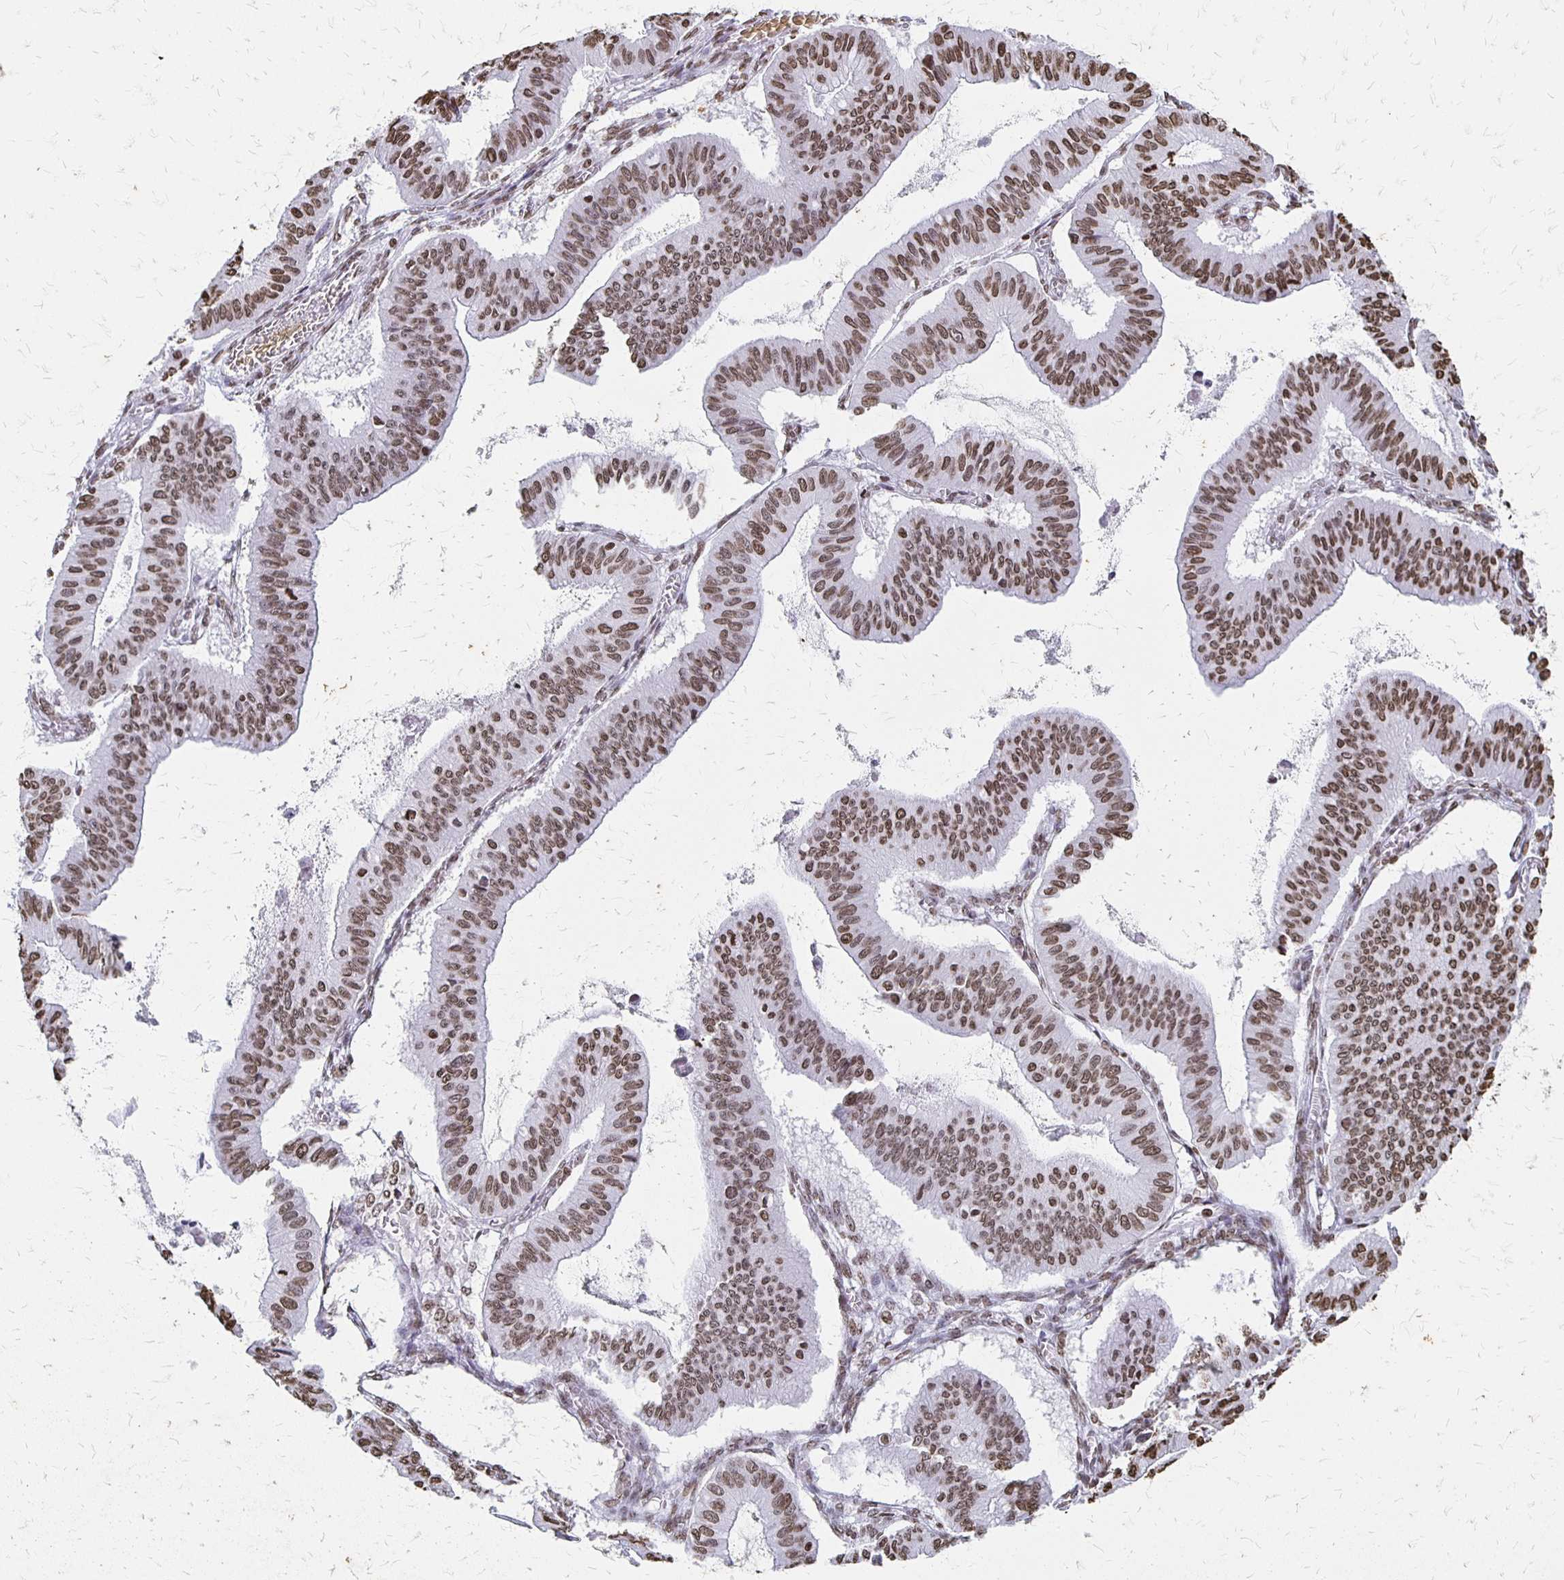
{"staining": {"intensity": "moderate", "quantity": ">75%", "location": "nuclear"}, "tissue": "ovarian cancer", "cell_type": "Tumor cells", "image_type": "cancer", "snomed": [{"axis": "morphology", "description": "Cystadenocarcinoma, mucinous, NOS"}, {"axis": "topography", "description": "Ovary"}], "caption": "A brown stain labels moderate nuclear positivity of a protein in human ovarian cancer tumor cells. The protein of interest is stained brown, and the nuclei are stained in blue (DAB (3,3'-diaminobenzidine) IHC with brightfield microscopy, high magnification).", "gene": "ZNF280C", "patient": {"sex": "female", "age": 72}}